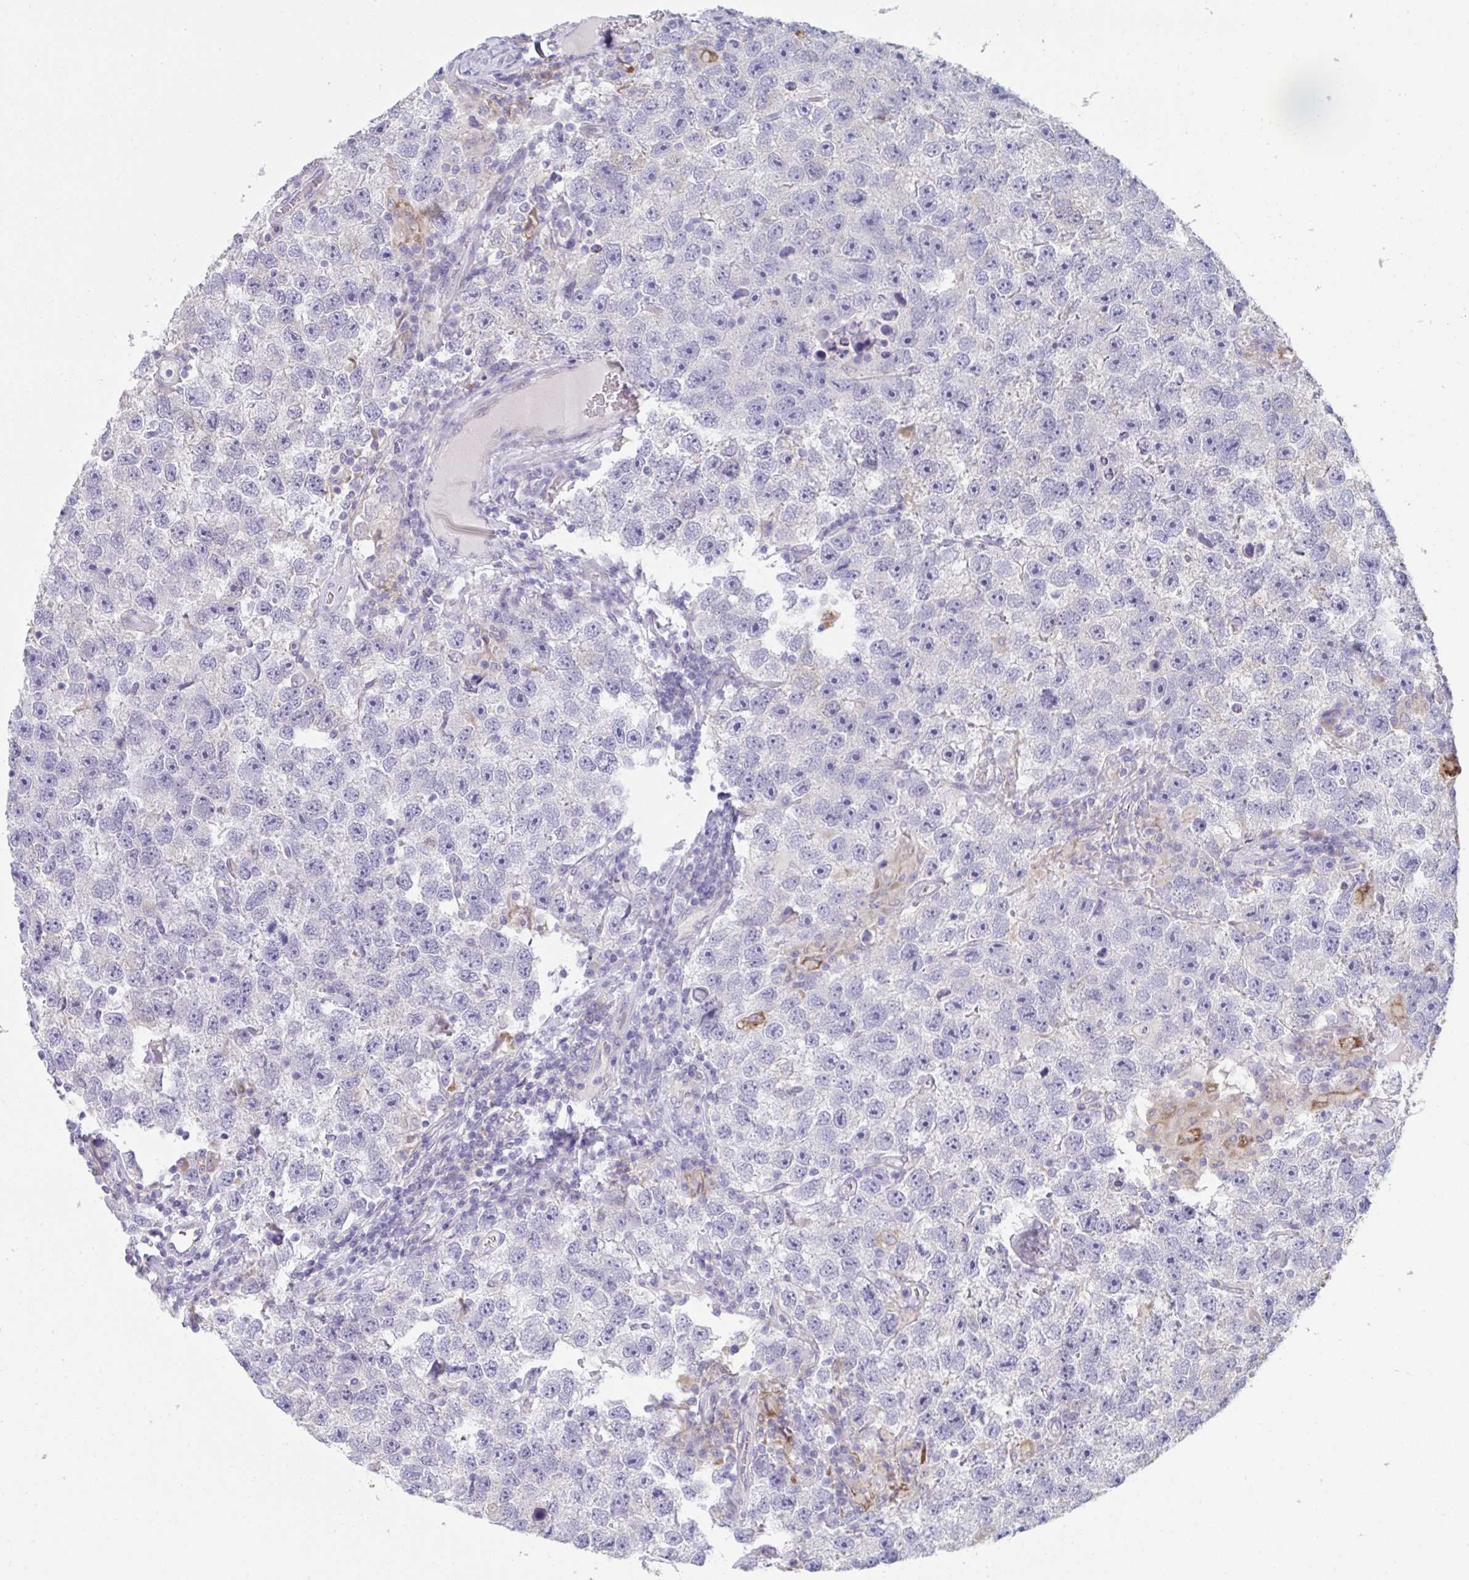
{"staining": {"intensity": "negative", "quantity": "none", "location": "none"}, "tissue": "testis cancer", "cell_type": "Tumor cells", "image_type": "cancer", "snomed": [{"axis": "morphology", "description": "Seminoma, NOS"}, {"axis": "topography", "description": "Testis"}], "caption": "A high-resolution histopathology image shows immunohistochemistry (IHC) staining of testis seminoma, which displays no significant staining in tumor cells. The staining was performed using DAB to visualize the protein expression in brown, while the nuclei were stained in blue with hematoxylin (Magnification: 20x).", "gene": "PTPRD", "patient": {"sex": "male", "age": 26}}